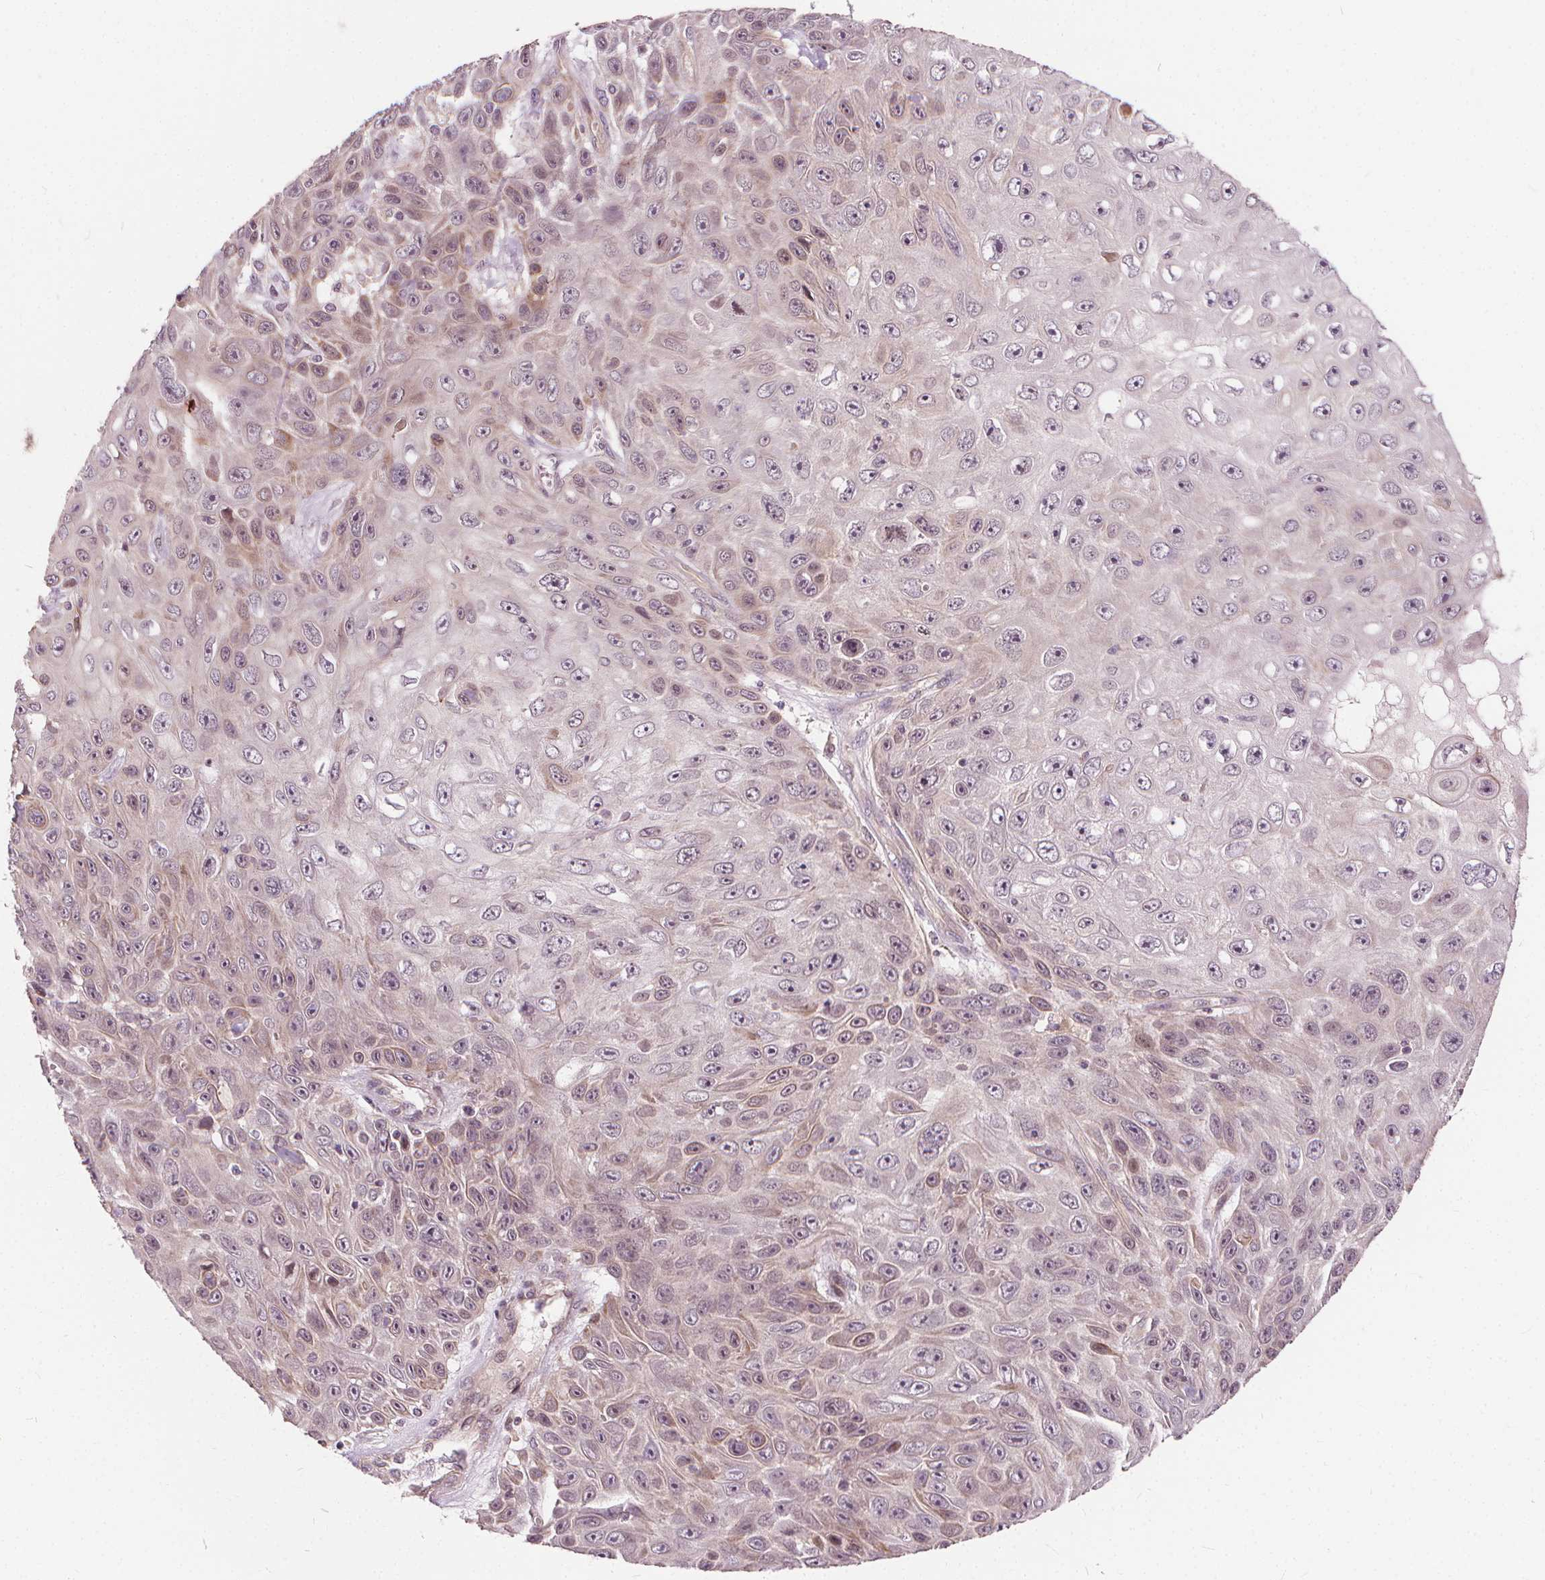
{"staining": {"intensity": "moderate", "quantity": "<25%", "location": "cytoplasmic/membranous"}, "tissue": "skin cancer", "cell_type": "Tumor cells", "image_type": "cancer", "snomed": [{"axis": "morphology", "description": "Squamous cell carcinoma, NOS"}, {"axis": "topography", "description": "Skin"}], "caption": "The immunohistochemical stain shows moderate cytoplasmic/membranous positivity in tumor cells of skin cancer tissue.", "gene": "INPP5E", "patient": {"sex": "male", "age": 82}}